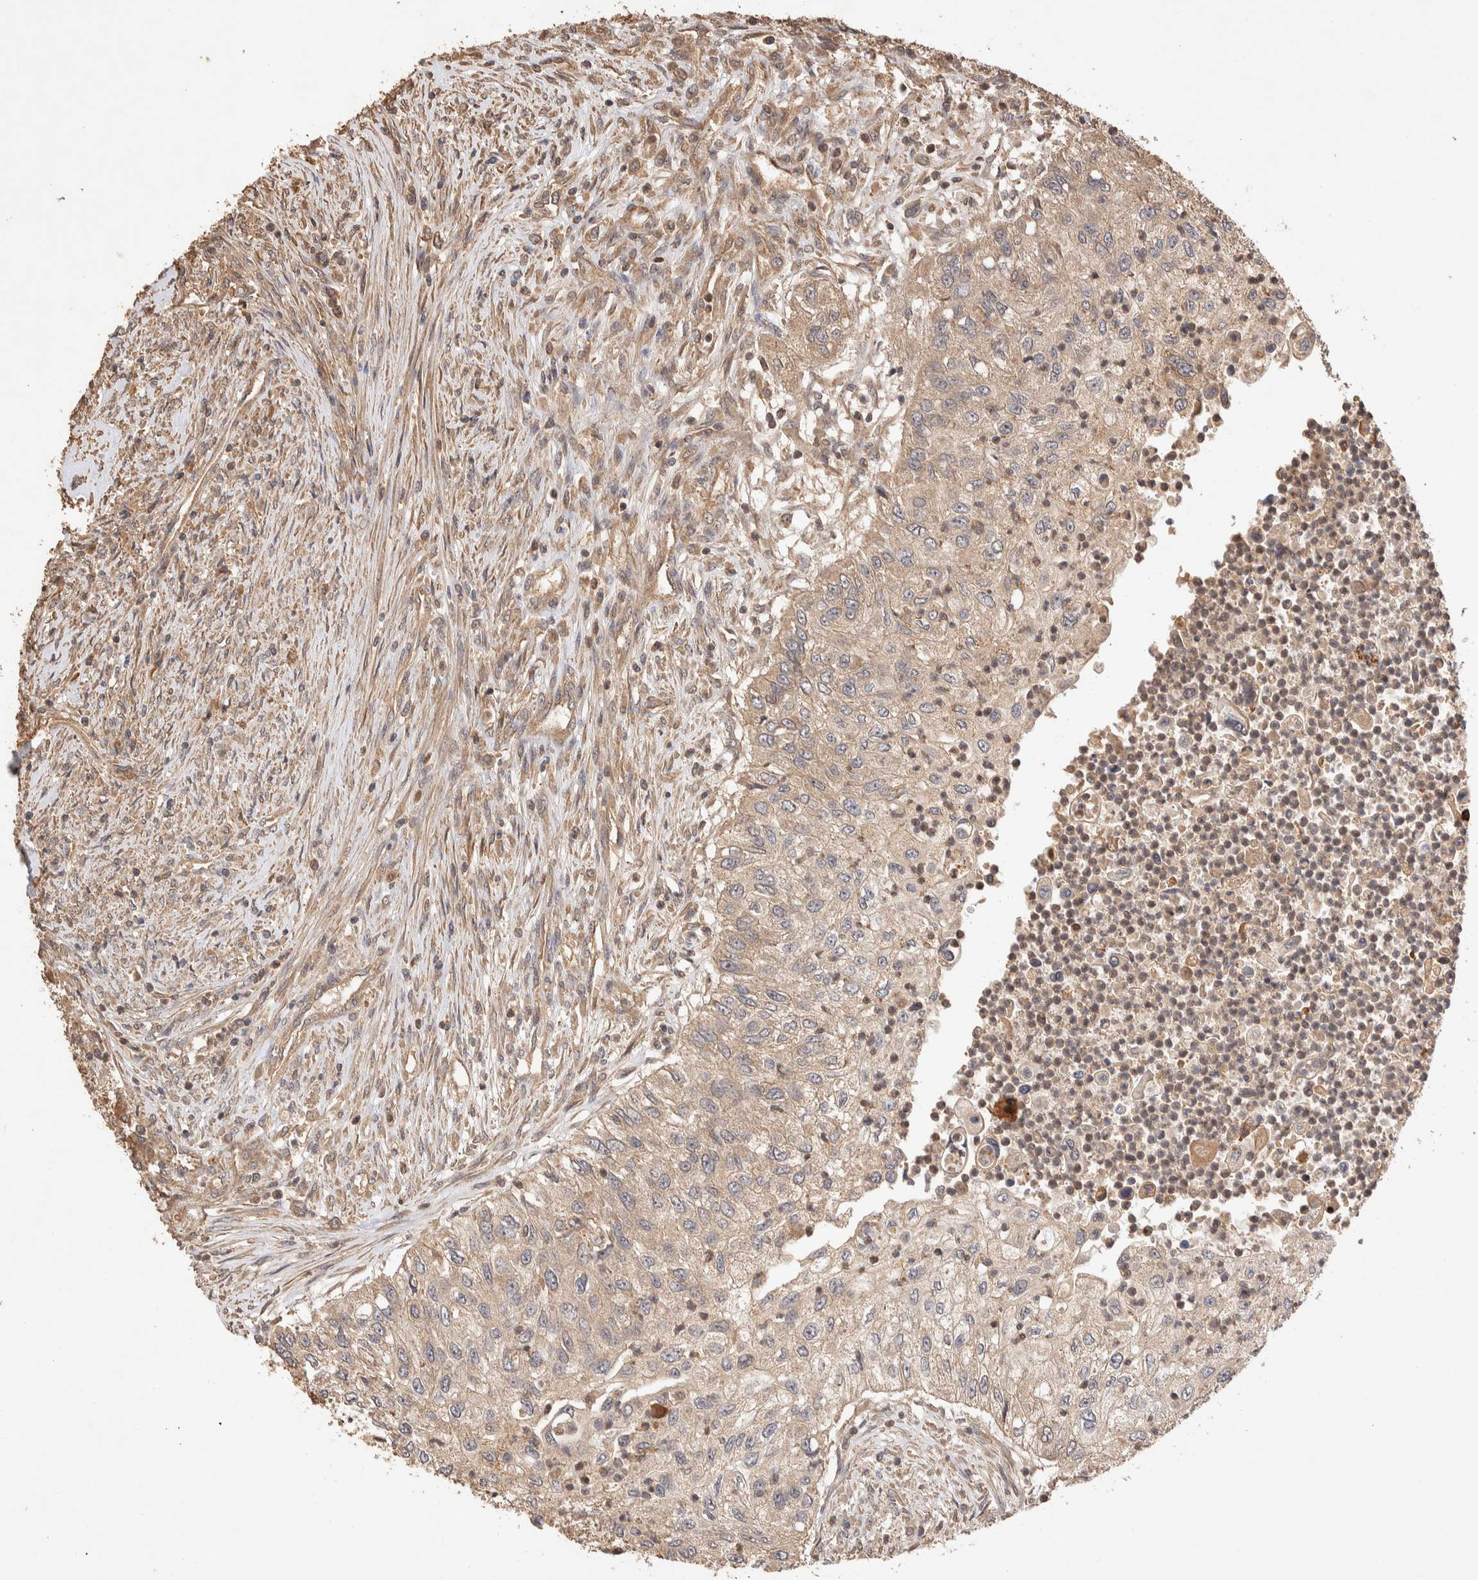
{"staining": {"intensity": "weak", "quantity": "25%-75%", "location": "cytoplasmic/membranous"}, "tissue": "urothelial cancer", "cell_type": "Tumor cells", "image_type": "cancer", "snomed": [{"axis": "morphology", "description": "Urothelial carcinoma, High grade"}, {"axis": "topography", "description": "Urinary bladder"}], "caption": "IHC histopathology image of neoplastic tissue: human urothelial cancer stained using immunohistochemistry (IHC) shows low levels of weak protein expression localized specifically in the cytoplasmic/membranous of tumor cells, appearing as a cytoplasmic/membranous brown color.", "gene": "NSMAF", "patient": {"sex": "female", "age": 60}}